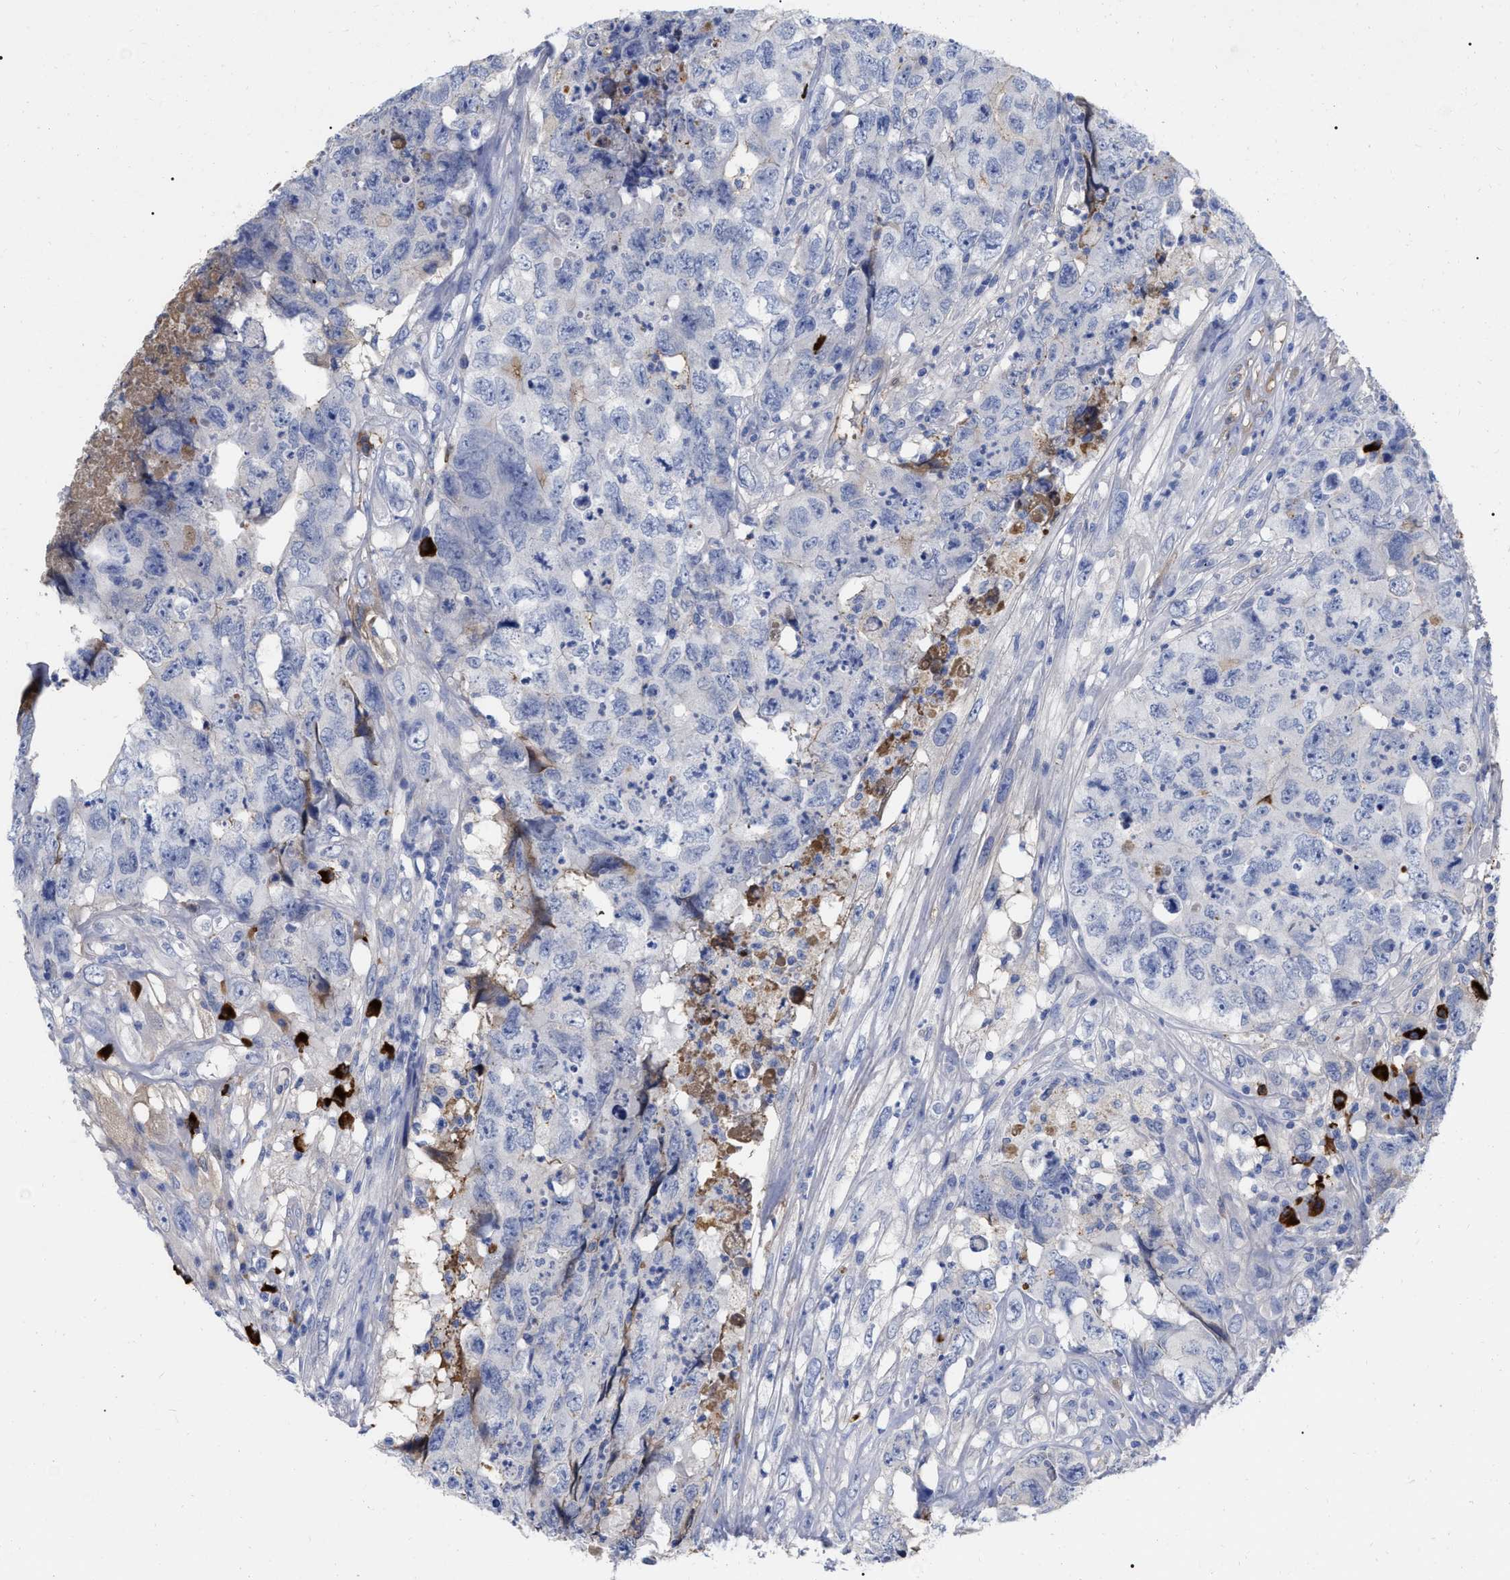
{"staining": {"intensity": "negative", "quantity": "none", "location": "none"}, "tissue": "testis cancer", "cell_type": "Tumor cells", "image_type": "cancer", "snomed": [{"axis": "morphology", "description": "Carcinoma, Embryonal, NOS"}, {"axis": "topography", "description": "Testis"}], "caption": "Immunohistochemical staining of human testis cancer (embryonal carcinoma) displays no significant positivity in tumor cells. The staining is performed using DAB brown chromogen with nuclei counter-stained in using hematoxylin.", "gene": "IGHV5-51", "patient": {"sex": "male", "age": 32}}